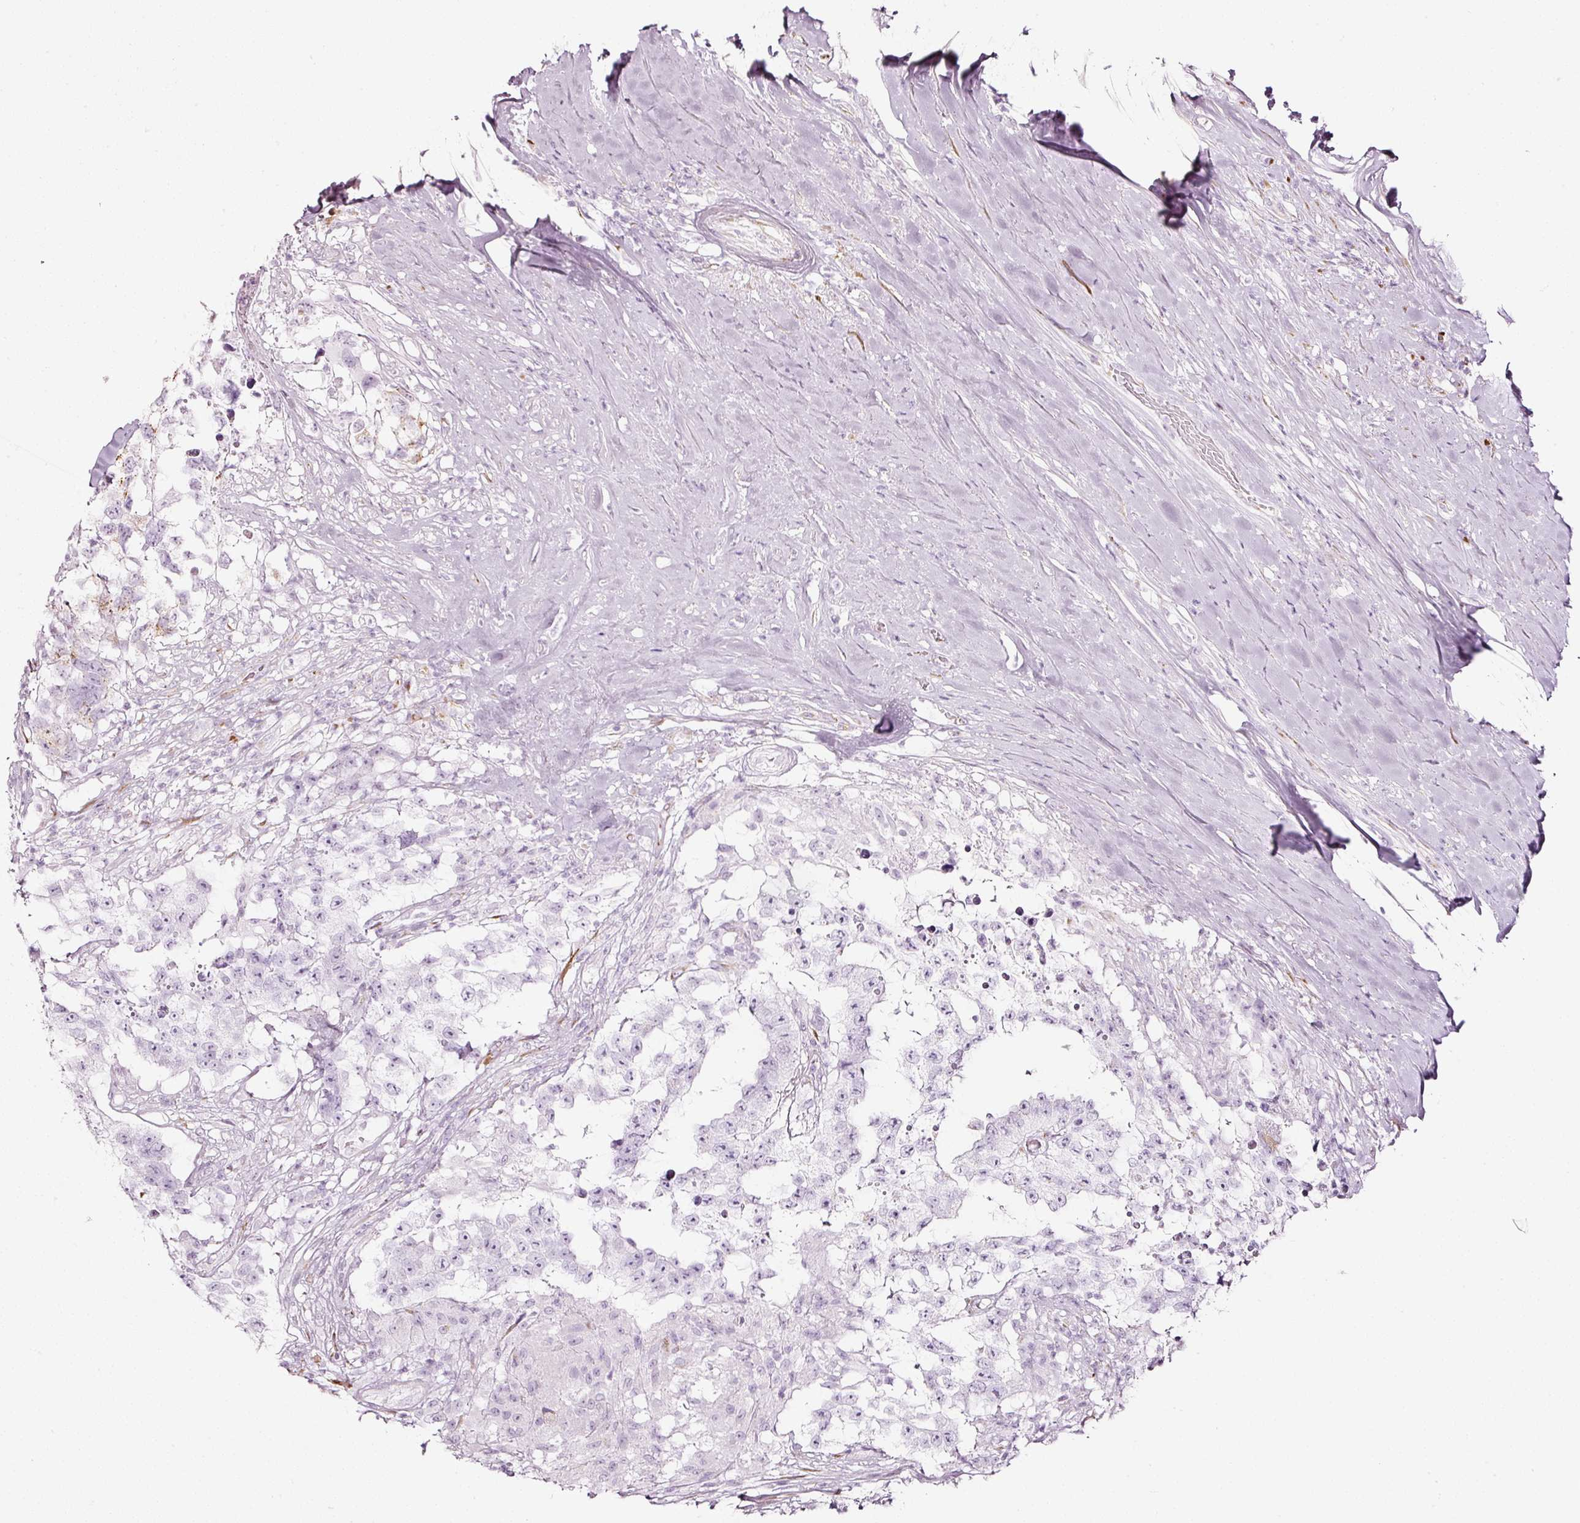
{"staining": {"intensity": "moderate", "quantity": "<25%", "location": "cytoplasmic/membranous"}, "tissue": "testis cancer", "cell_type": "Tumor cells", "image_type": "cancer", "snomed": [{"axis": "morphology", "description": "Carcinoma, Embryonal, NOS"}, {"axis": "topography", "description": "Testis"}], "caption": "IHC (DAB) staining of testis cancer (embryonal carcinoma) displays moderate cytoplasmic/membranous protein expression in about <25% of tumor cells. (DAB = brown stain, brightfield microscopy at high magnification).", "gene": "SDF4", "patient": {"sex": "male", "age": 83}}